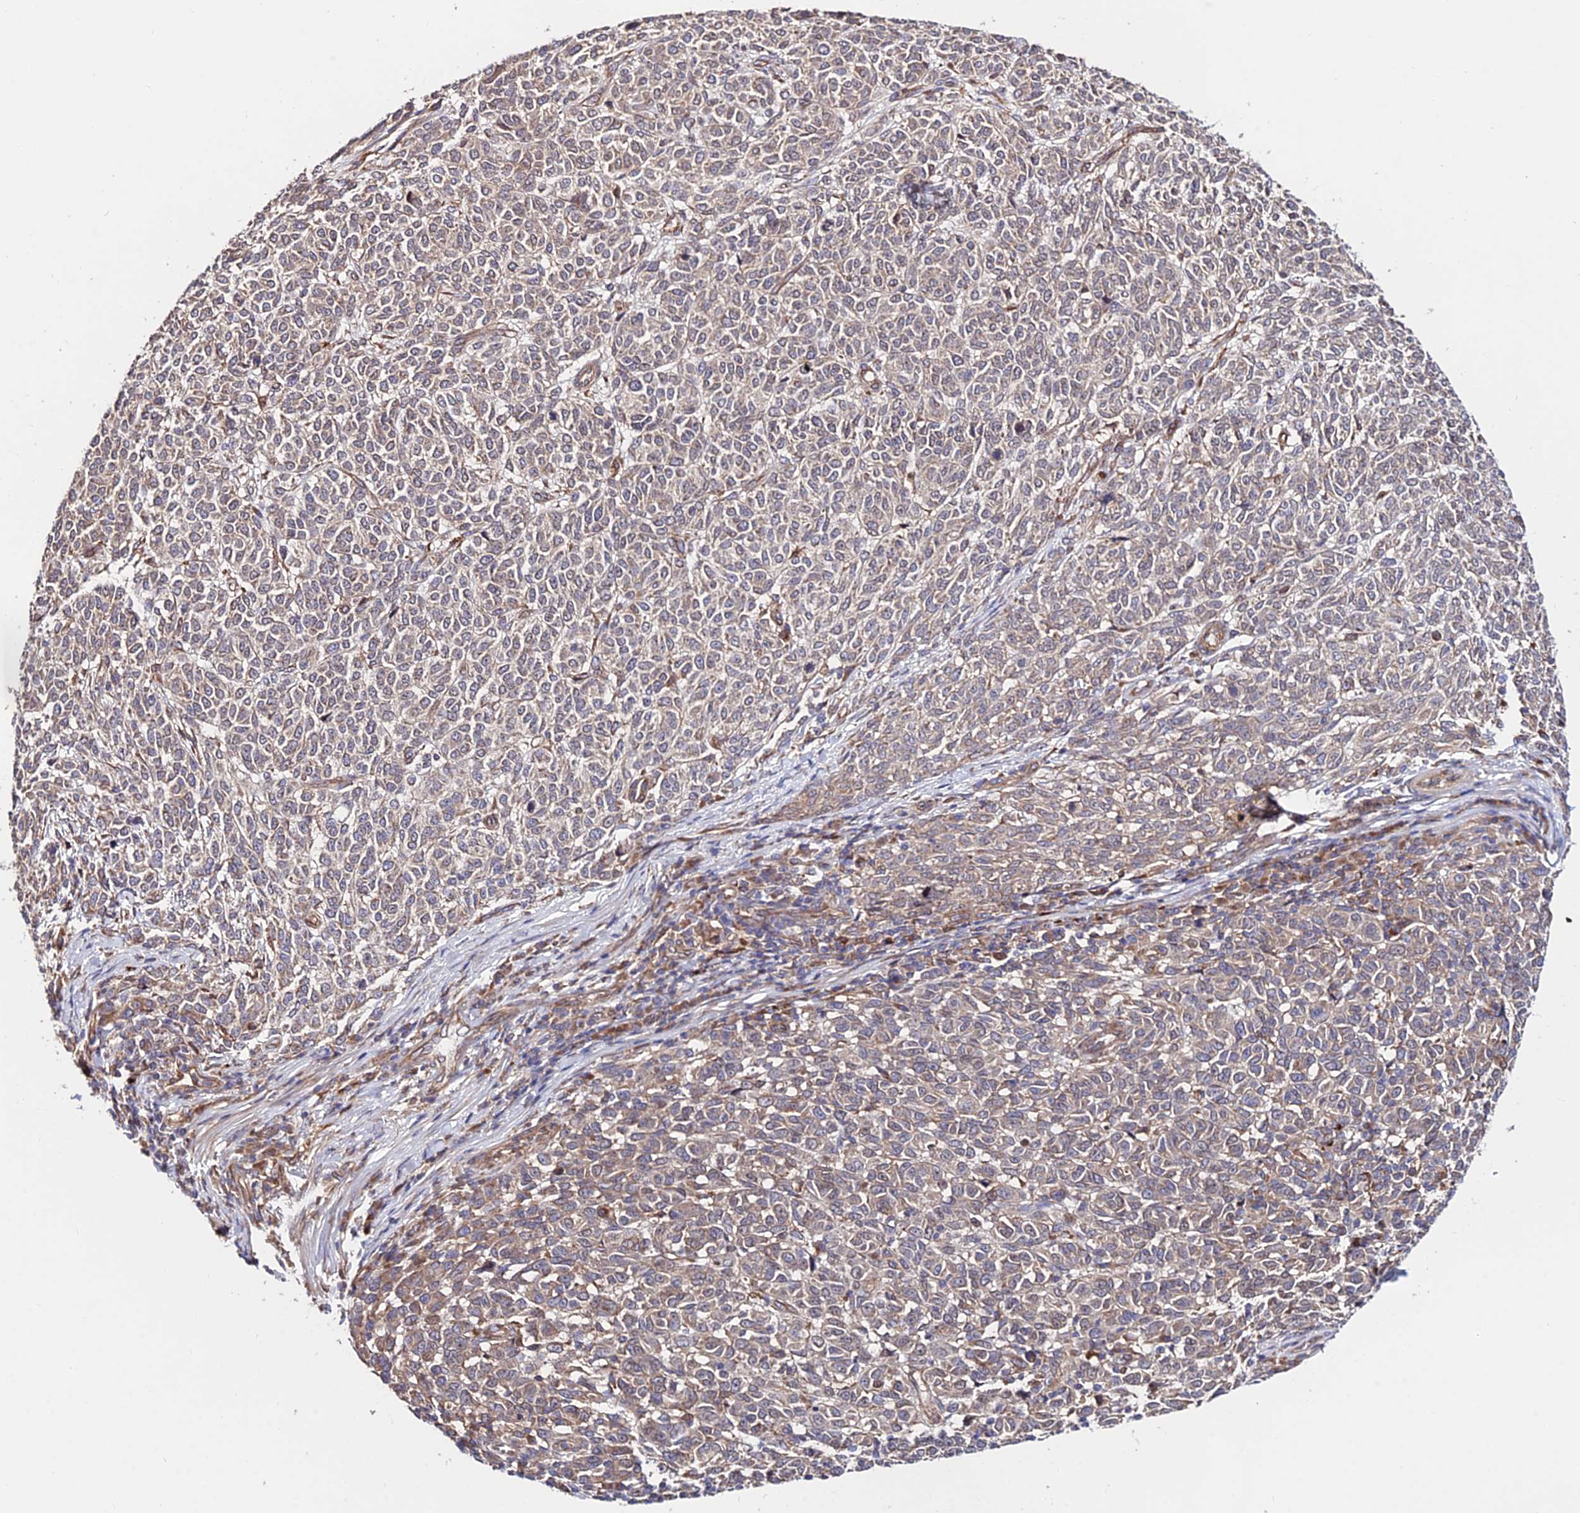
{"staining": {"intensity": "weak", "quantity": "25%-75%", "location": "cytoplasmic/membranous"}, "tissue": "melanoma", "cell_type": "Tumor cells", "image_type": "cancer", "snomed": [{"axis": "morphology", "description": "Malignant melanoma, NOS"}, {"axis": "topography", "description": "Skin"}], "caption": "This image demonstrates malignant melanoma stained with immunohistochemistry to label a protein in brown. The cytoplasmic/membranous of tumor cells show weak positivity for the protein. Nuclei are counter-stained blue.", "gene": "CDC37L1", "patient": {"sex": "male", "age": 49}}